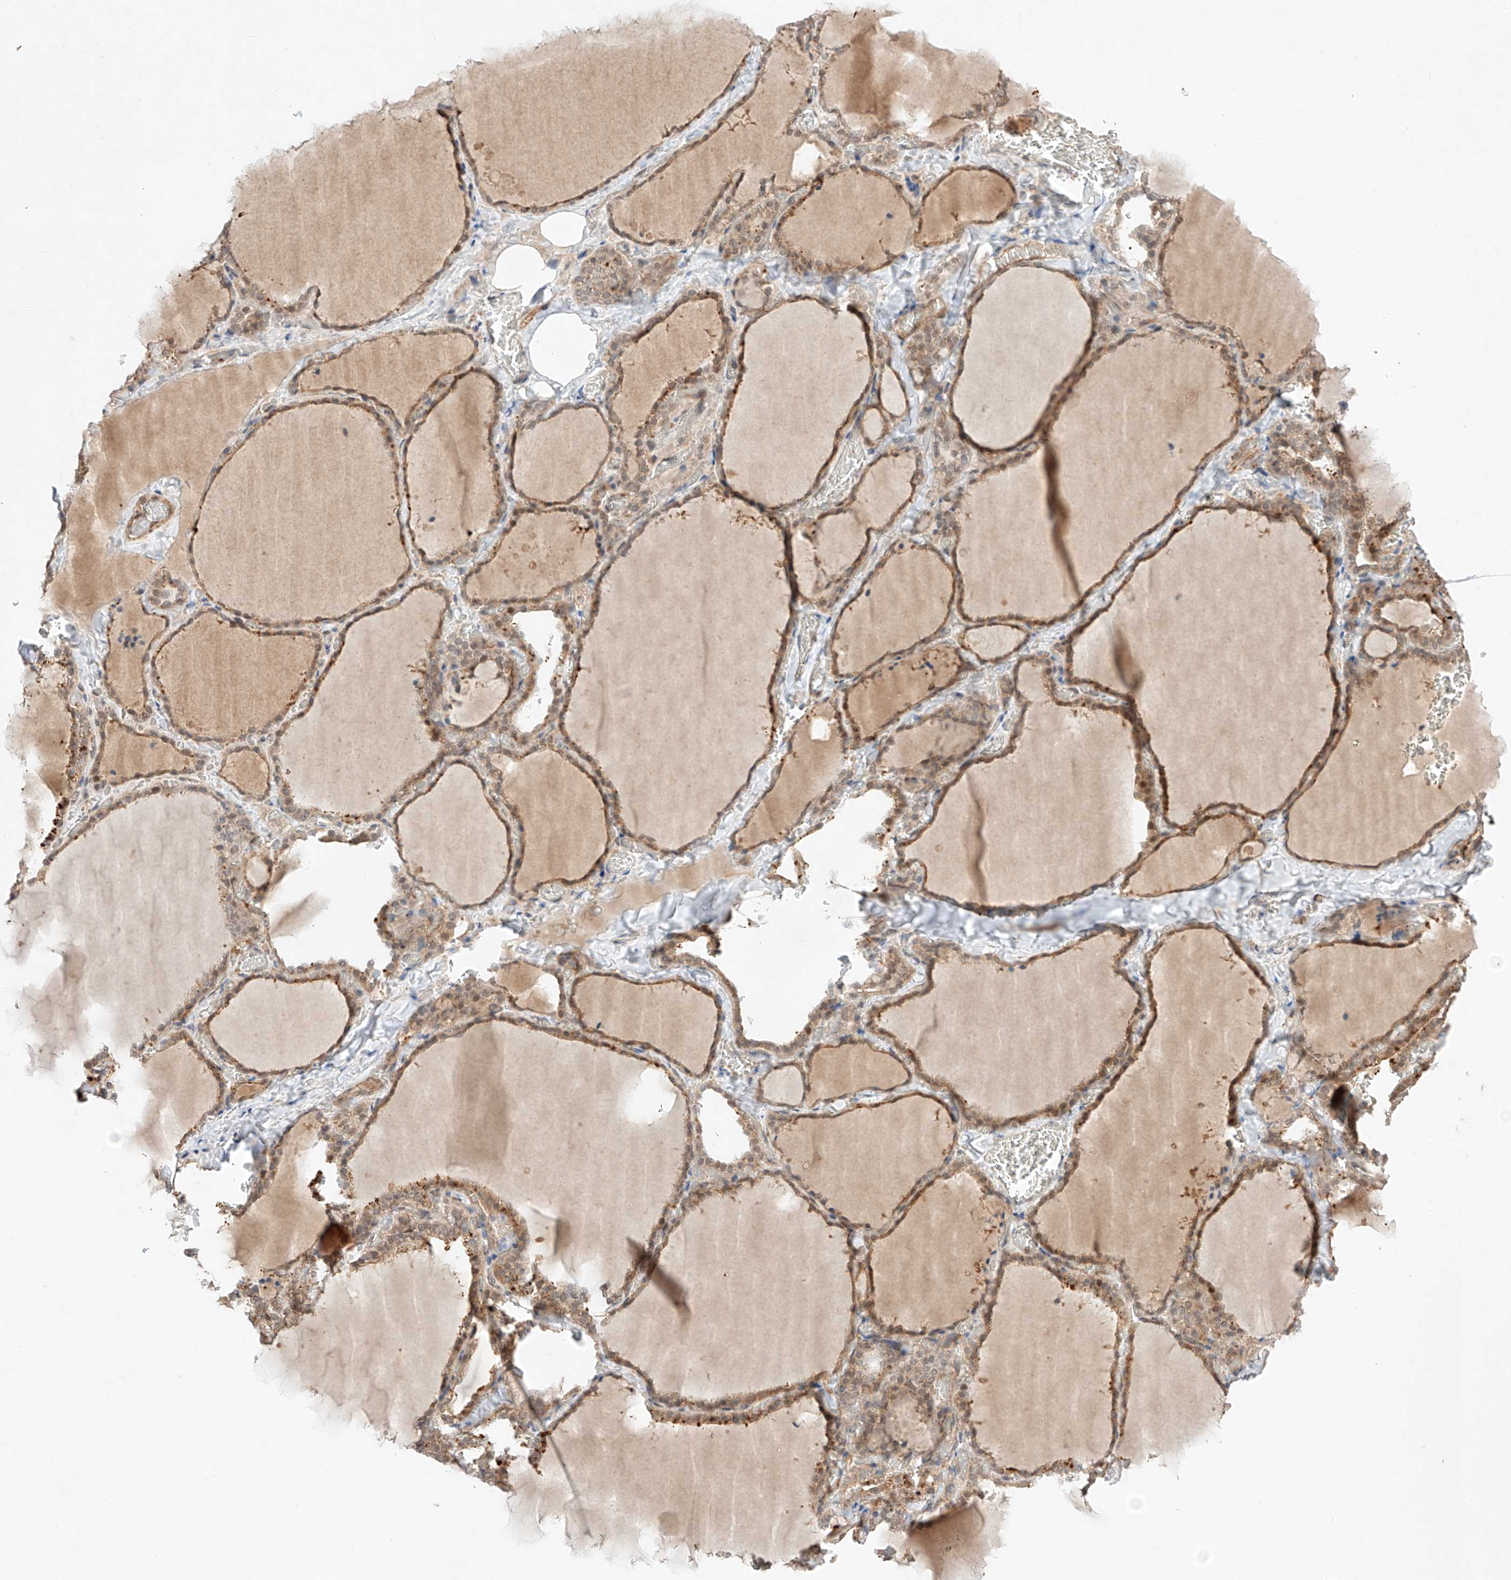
{"staining": {"intensity": "moderate", "quantity": ">75%", "location": "cytoplasmic/membranous,nuclear"}, "tissue": "thyroid gland", "cell_type": "Glandular cells", "image_type": "normal", "snomed": [{"axis": "morphology", "description": "Normal tissue, NOS"}, {"axis": "topography", "description": "Thyroid gland"}], "caption": "This micrograph shows immunohistochemistry (IHC) staining of benign human thyroid gland, with medium moderate cytoplasmic/membranous,nuclear staining in about >75% of glandular cells.", "gene": "ZNF124", "patient": {"sex": "female", "age": 22}}